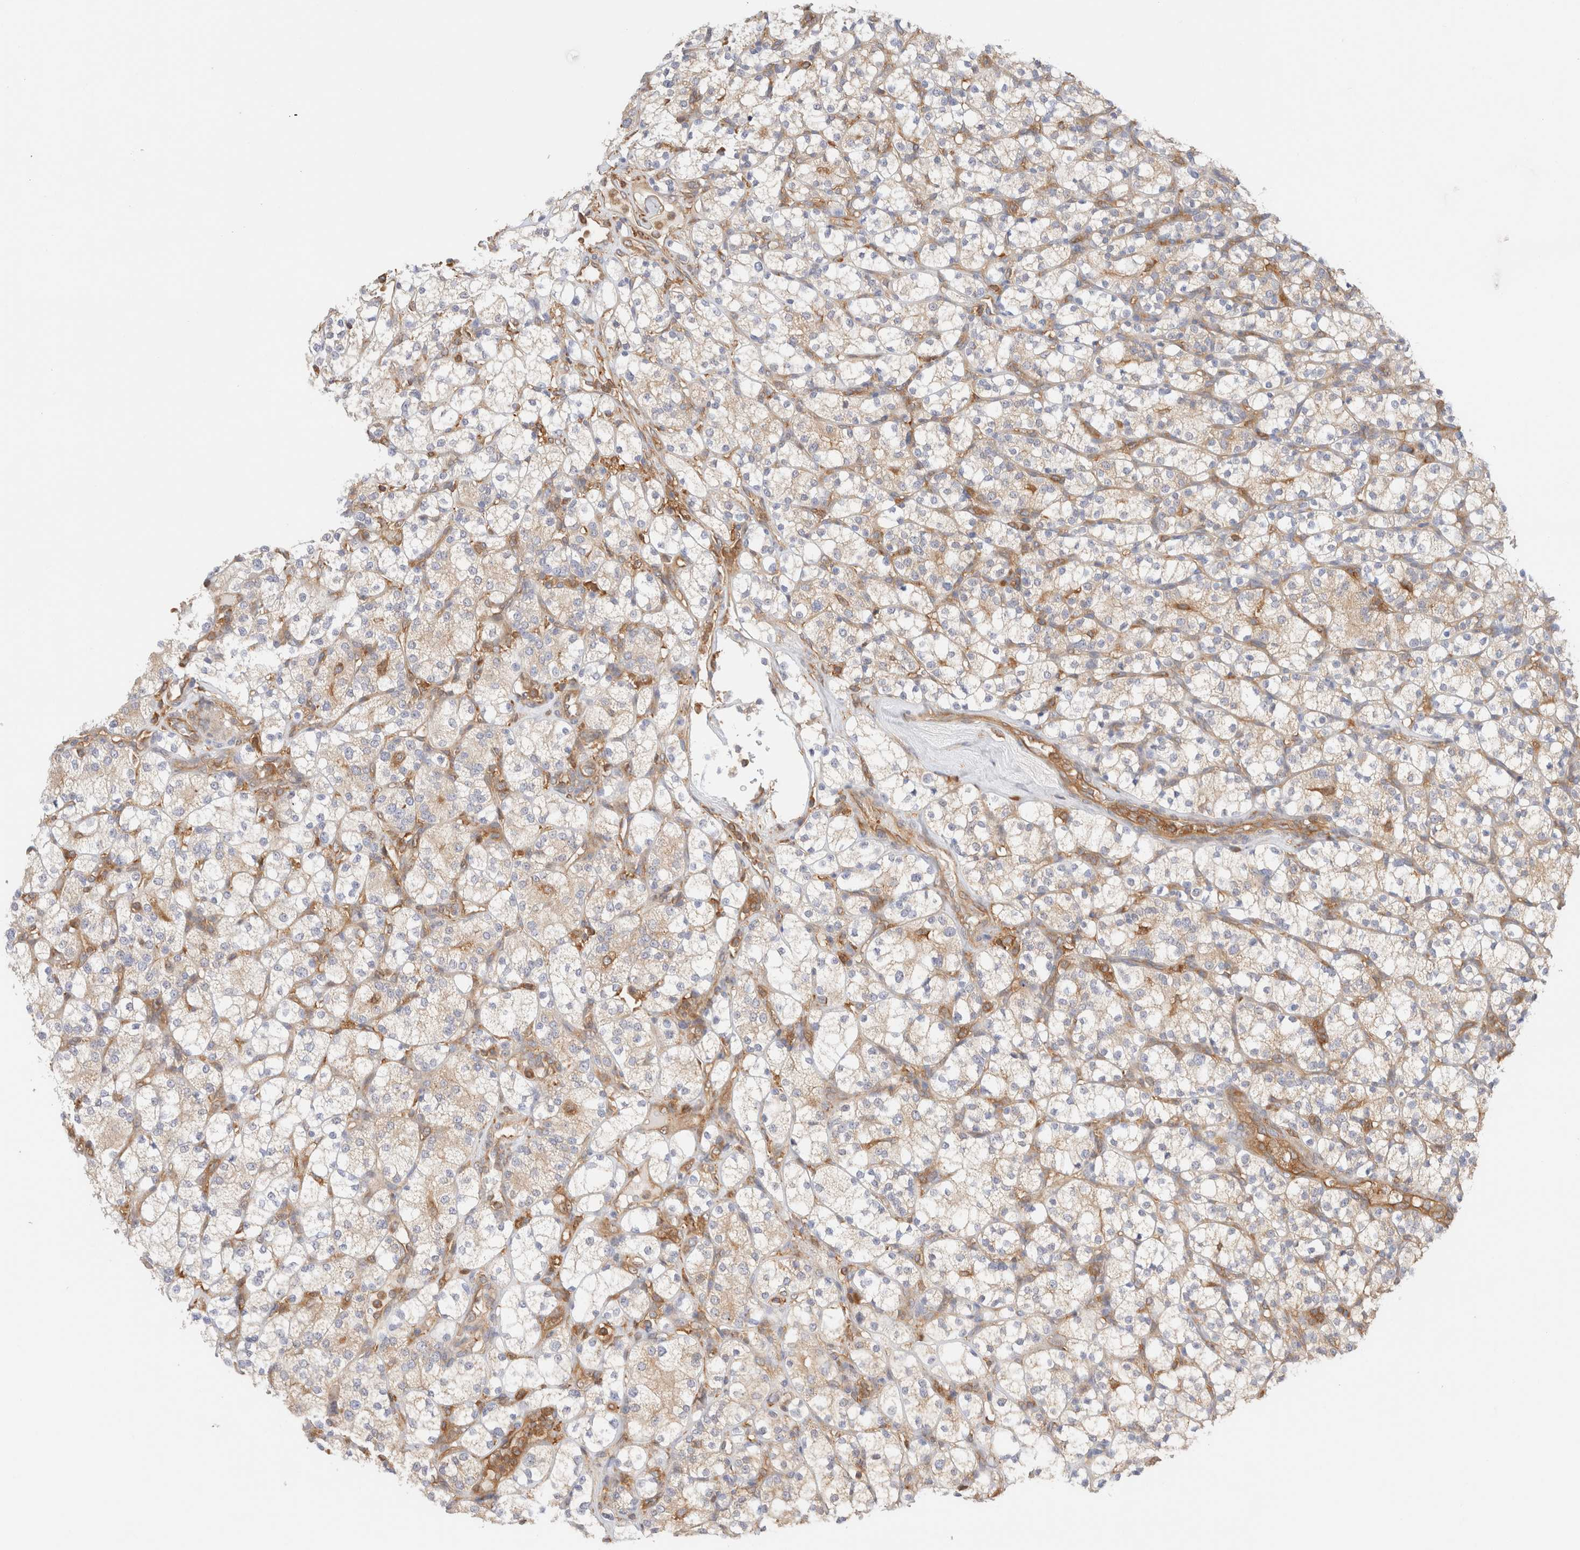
{"staining": {"intensity": "weak", "quantity": "25%-75%", "location": "cytoplasmic/membranous"}, "tissue": "renal cancer", "cell_type": "Tumor cells", "image_type": "cancer", "snomed": [{"axis": "morphology", "description": "Adenocarcinoma, NOS"}, {"axis": "topography", "description": "Kidney"}], "caption": "The micrograph shows a brown stain indicating the presence of a protein in the cytoplasmic/membranous of tumor cells in renal cancer.", "gene": "RABEP1", "patient": {"sex": "male", "age": 77}}